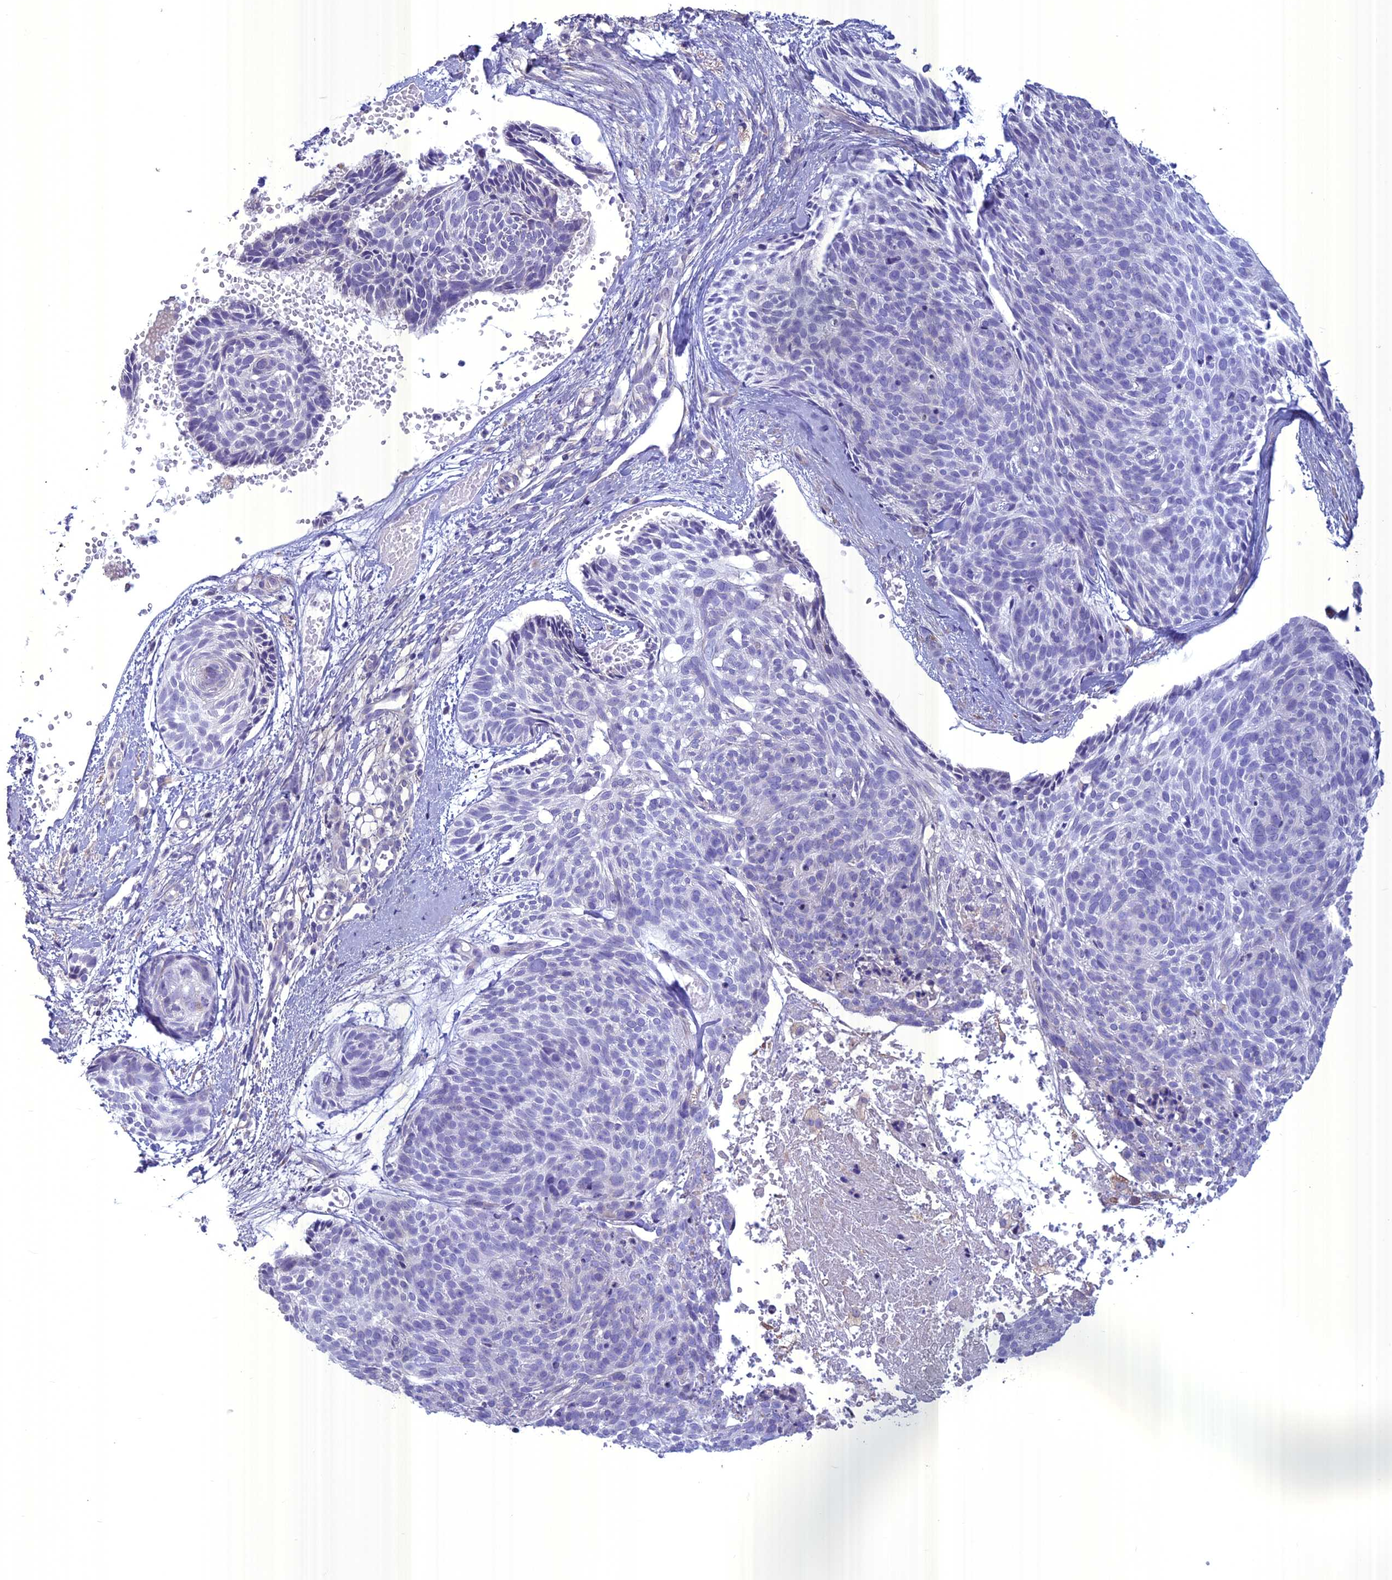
{"staining": {"intensity": "negative", "quantity": "none", "location": "none"}, "tissue": "skin cancer", "cell_type": "Tumor cells", "image_type": "cancer", "snomed": [{"axis": "morphology", "description": "Normal tissue, NOS"}, {"axis": "morphology", "description": "Basal cell carcinoma"}, {"axis": "topography", "description": "Skin"}], "caption": "Tumor cells show no significant protein positivity in skin cancer (basal cell carcinoma).", "gene": "SPHKAP", "patient": {"sex": "male", "age": 66}}